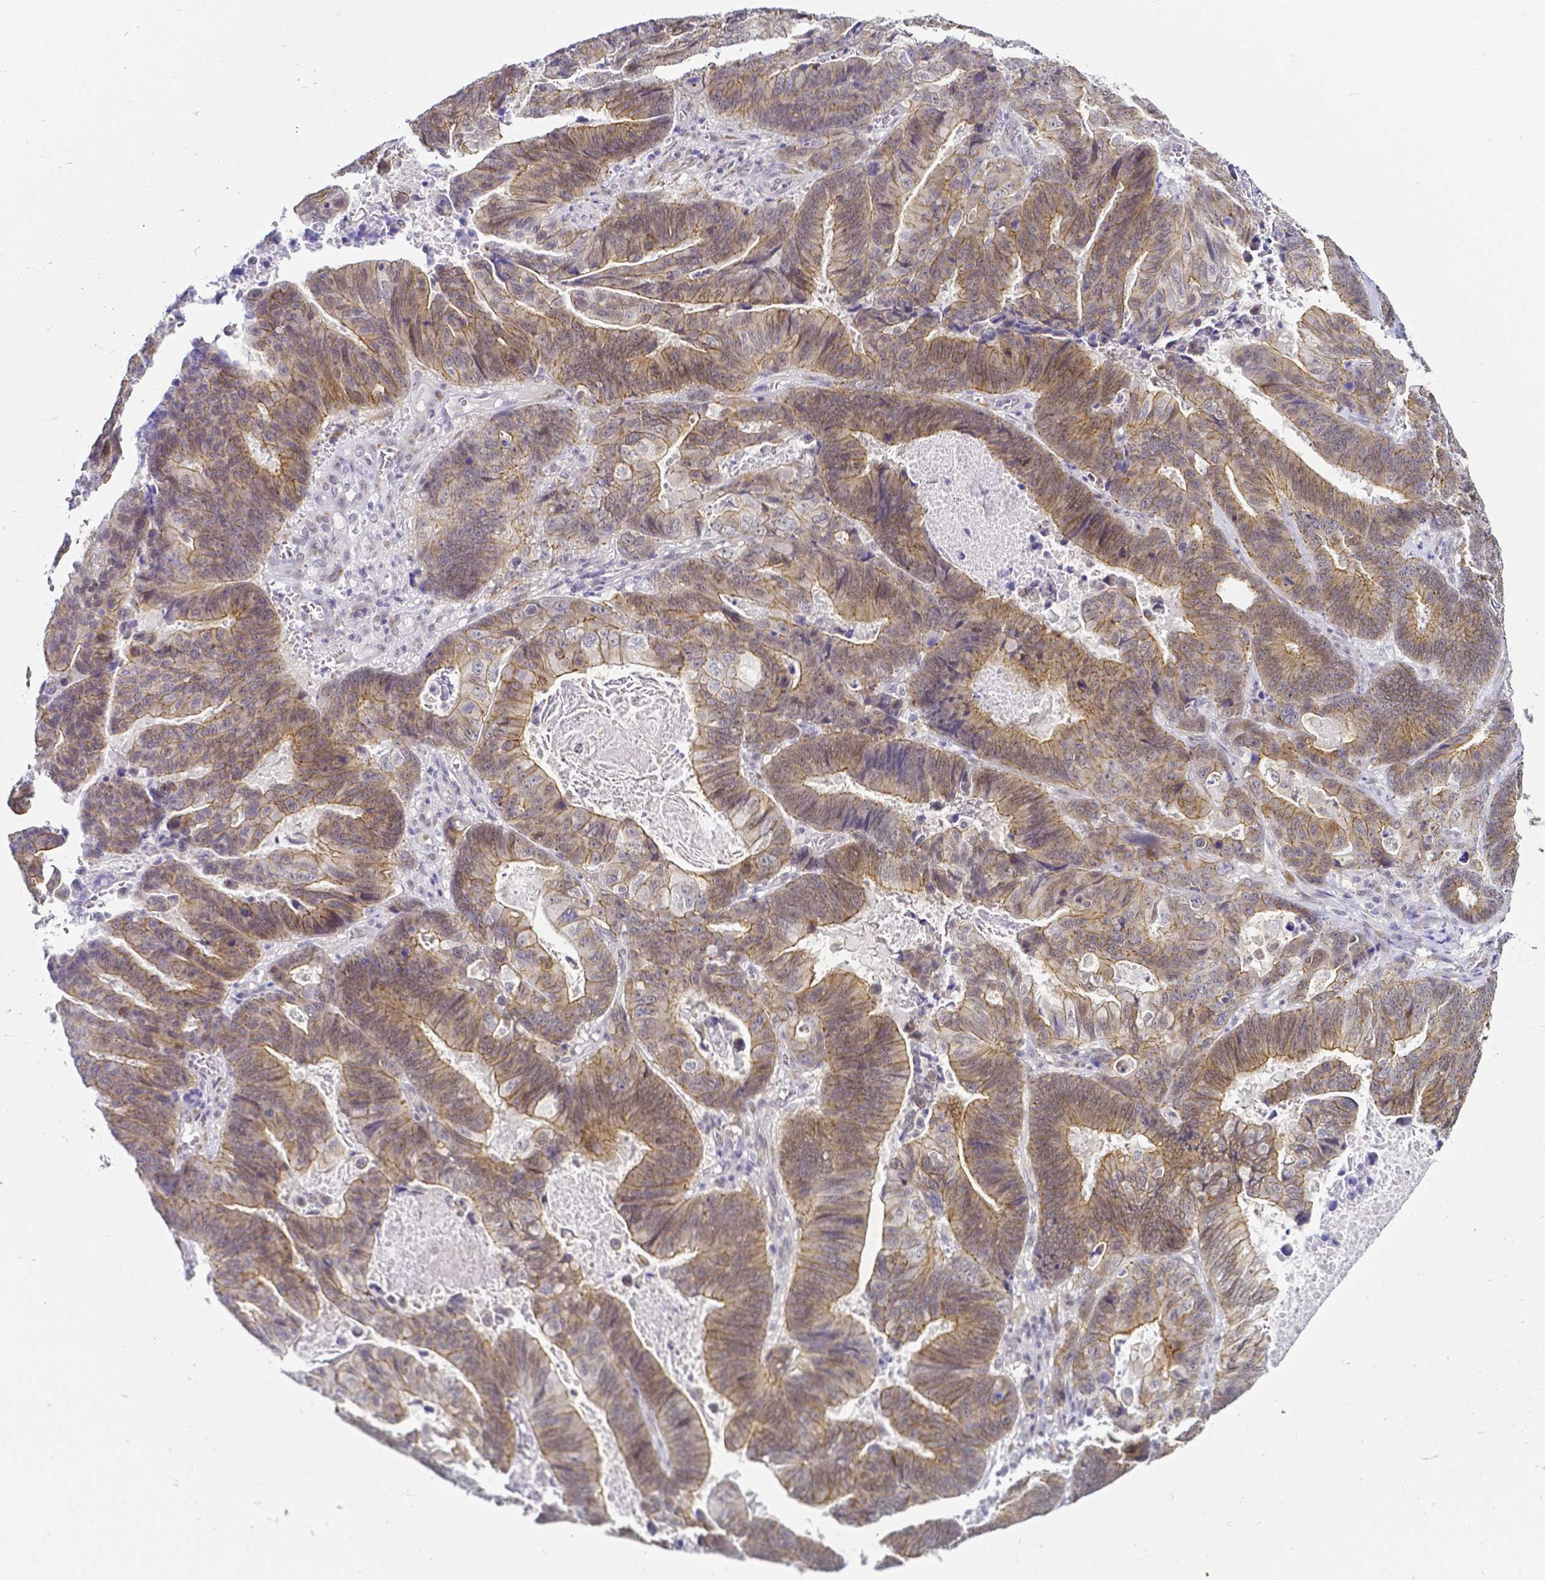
{"staining": {"intensity": "moderate", "quantity": "25%-75%", "location": "cytoplasmic/membranous"}, "tissue": "lung cancer", "cell_type": "Tumor cells", "image_type": "cancer", "snomed": [{"axis": "morphology", "description": "Aneuploidy"}, {"axis": "morphology", "description": "Adenocarcinoma, NOS"}, {"axis": "morphology", "description": "Adenocarcinoma primary or metastatic"}, {"axis": "topography", "description": "Lung"}], "caption": "Human lung cancer stained with a protein marker demonstrates moderate staining in tumor cells.", "gene": "FAM83G", "patient": {"sex": "female", "age": 75}}